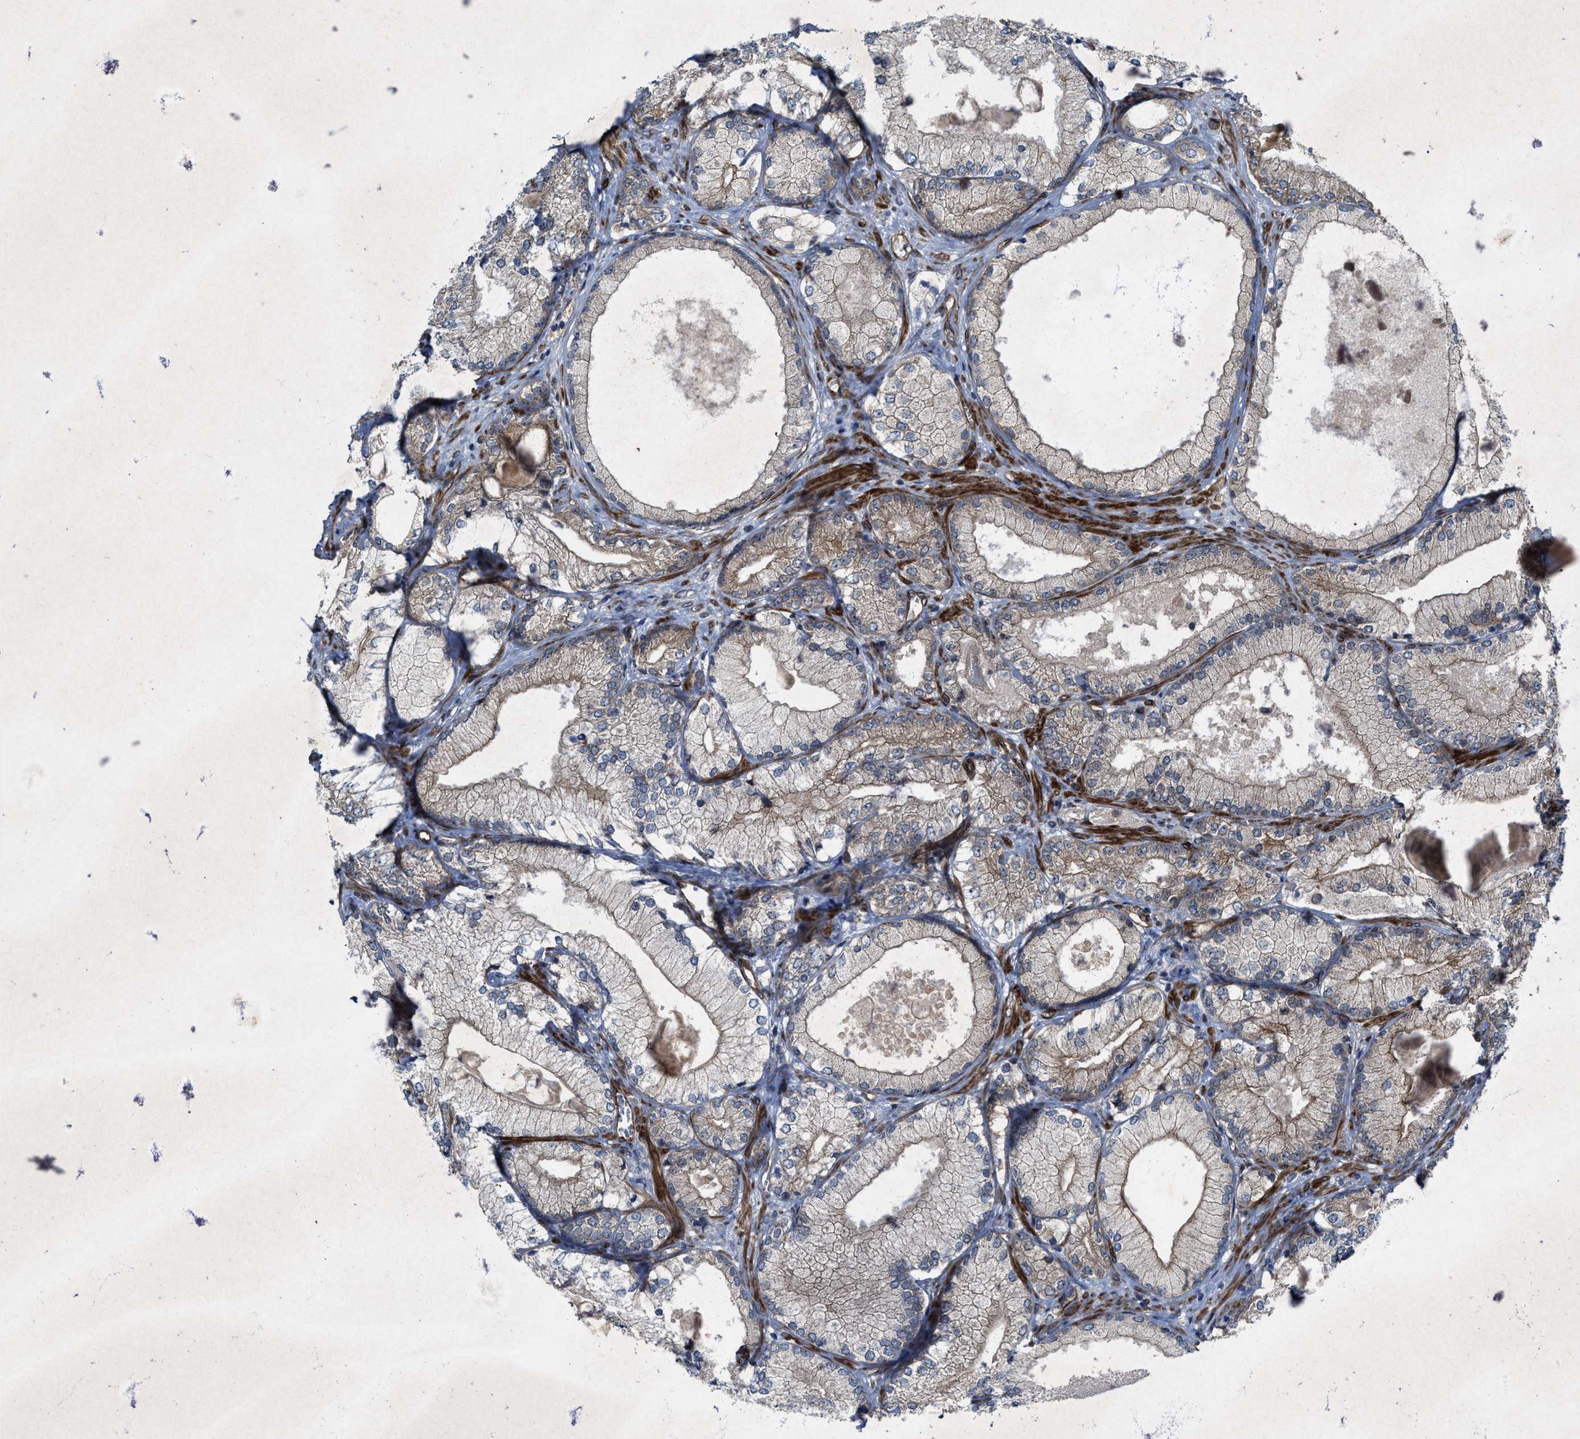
{"staining": {"intensity": "weak", "quantity": ">75%", "location": "cytoplasmic/membranous"}, "tissue": "prostate cancer", "cell_type": "Tumor cells", "image_type": "cancer", "snomed": [{"axis": "morphology", "description": "Adenocarcinoma, Low grade"}, {"axis": "topography", "description": "Prostate"}], "caption": "A brown stain shows weak cytoplasmic/membranous staining of a protein in prostate cancer (low-grade adenocarcinoma) tumor cells.", "gene": "URGCP", "patient": {"sex": "male", "age": 65}}